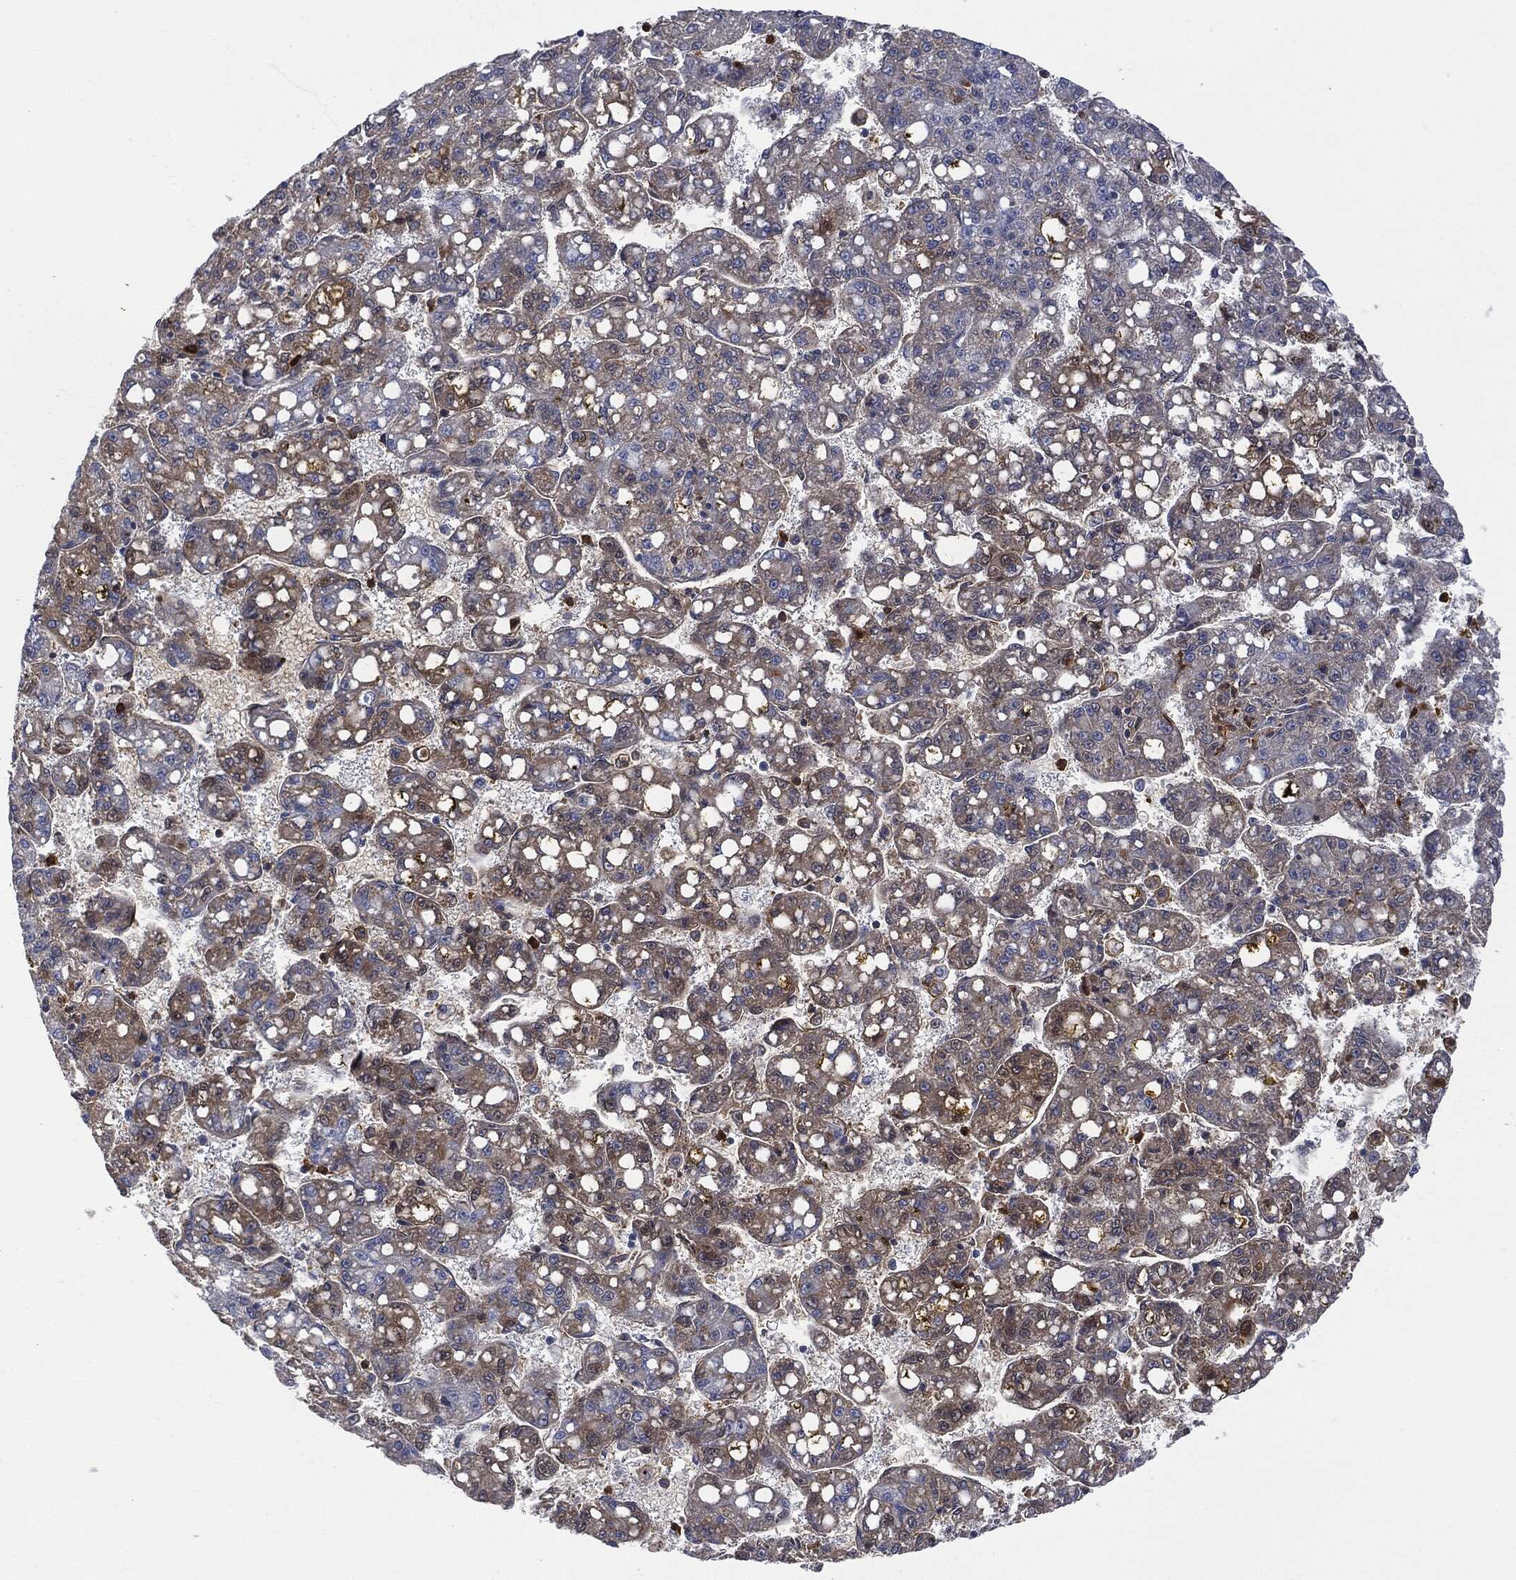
{"staining": {"intensity": "moderate", "quantity": "<25%", "location": "cytoplasmic/membranous"}, "tissue": "liver cancer", "cell_type": "Tumor cells", "image_type": "cancer", "snomed": [{"axis": "morphology", "description": "Carcinoma, Hepatocellular, NOS"}, {"axis": "topography", "description": "Liver"}], "caption": "IHC (DAB (3,3'-diaminobenzidine)) staining of human hepatocellular carcinoma (liver) demonstrates moderate cytoplasmic/membranous protein positivity in approximately <25% of tumor cells.", "gene": "BTK", "patient": {"sex": "female", "age": 65}}